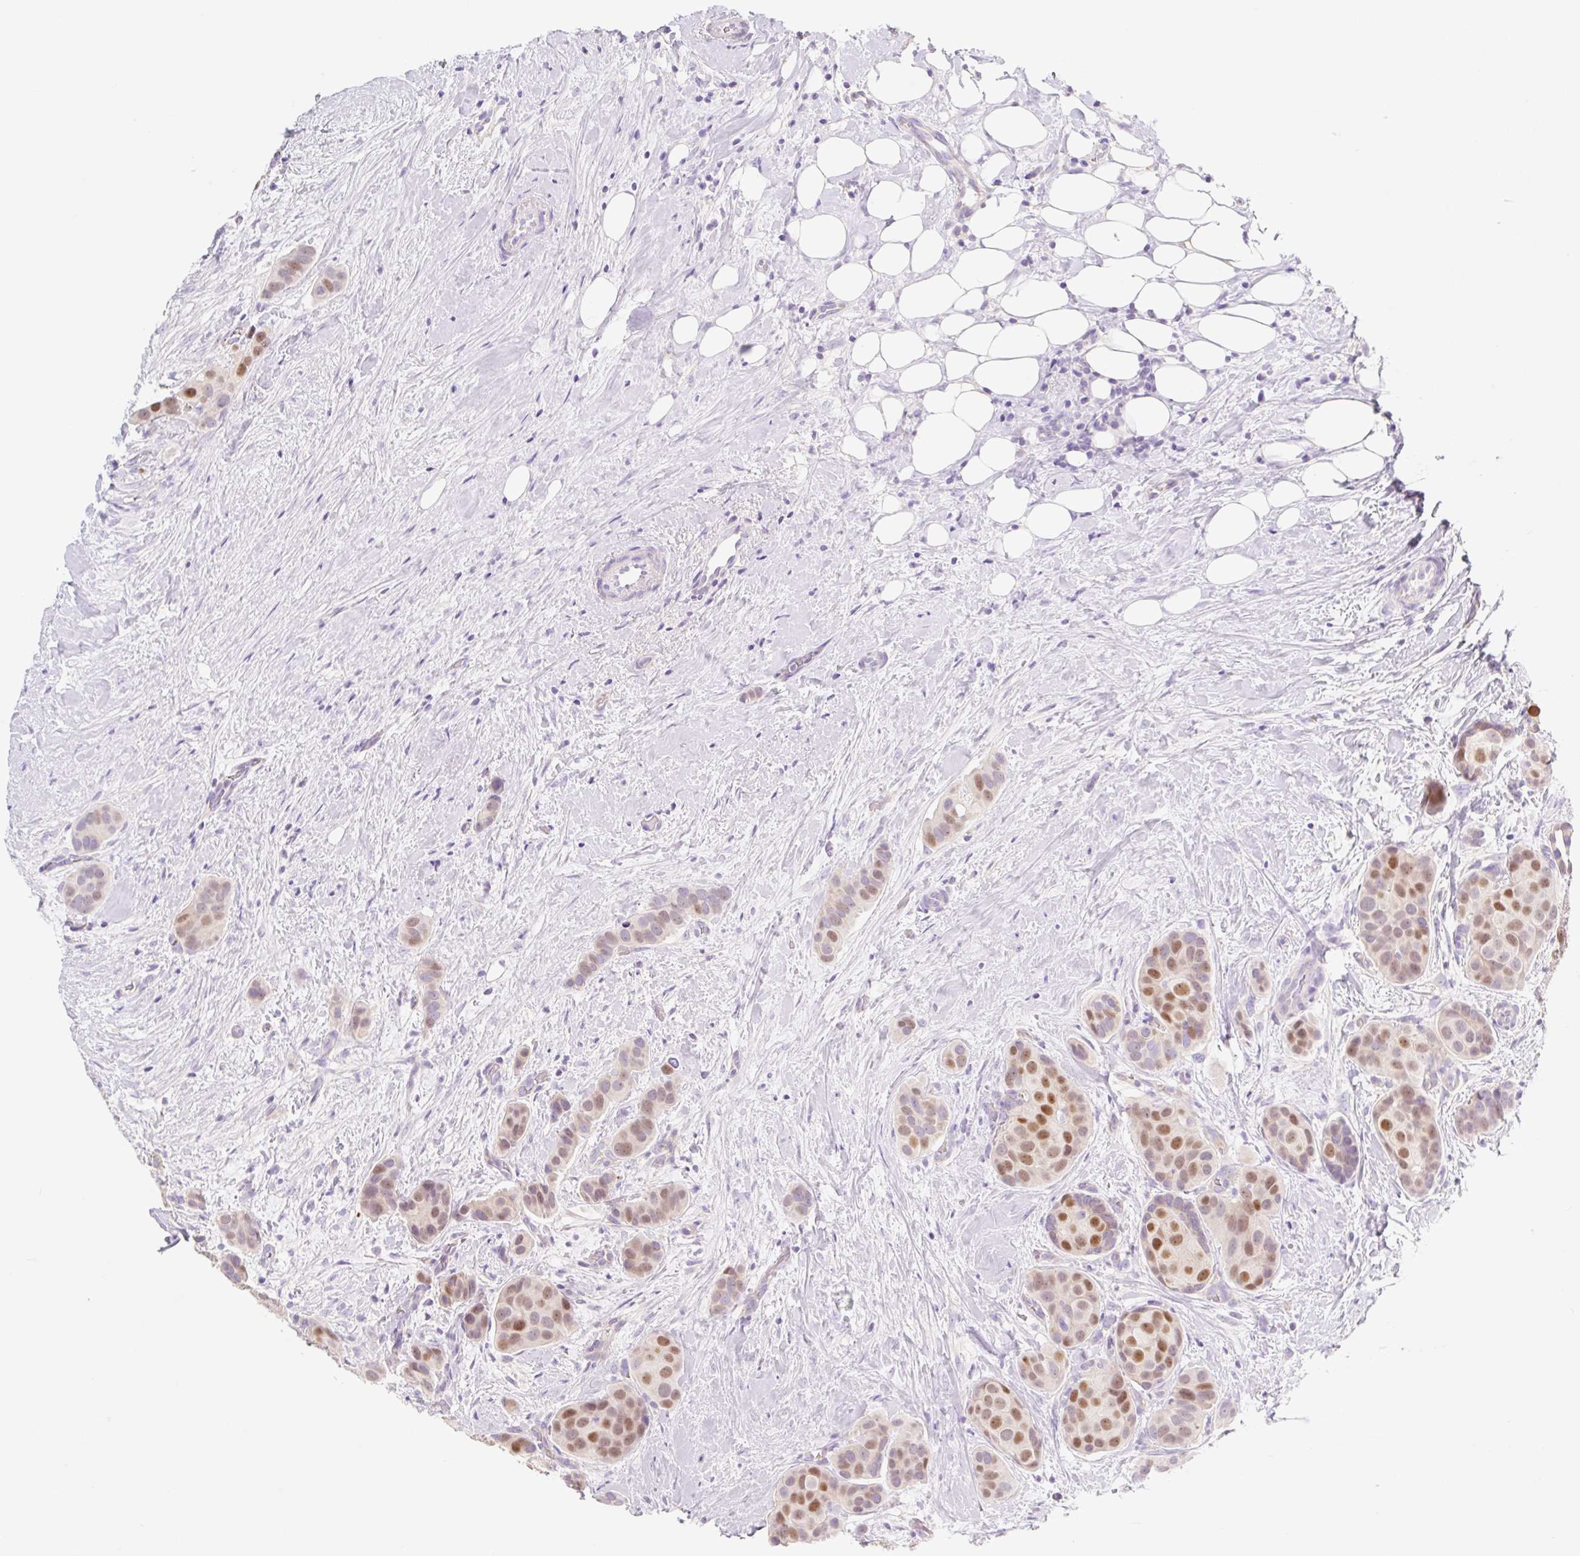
{"staining": {"intensity": "moderate", "quantity": ">75%", "location": "nuclear"}, "tissue": "breast cancer", "cell_type": "Tumor cells", "image_type": "cancer", "snomed": [{"axis": "morphology", "description": "Duct carcinoma"}, {"axis": "topography", "description": "Breast"}], "caption": "This photomicrograph displays immunohistochemistry staining of human breast cancer, with medium moderate nuclear expression in approximately >75% of tumor cells.", "gene": "LYVE1", "patient": {"sex": "female", "age": 70}}